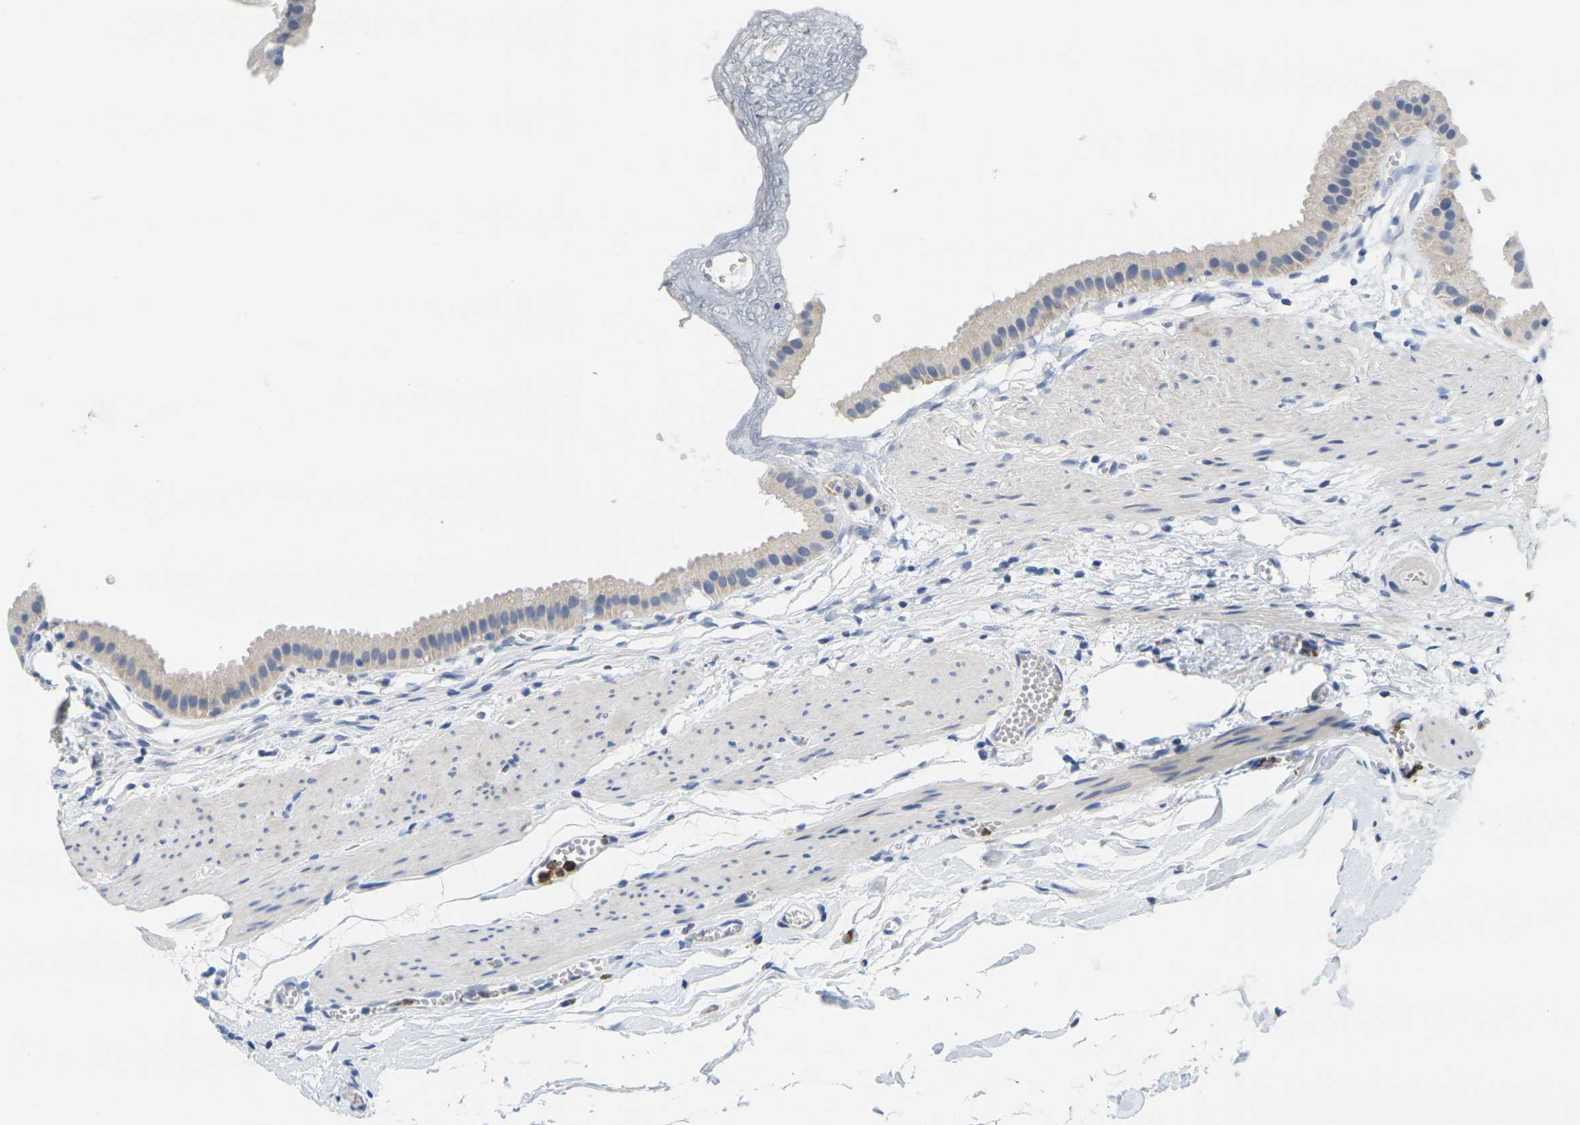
{"staining": {"intensity": "weak", "quantity": "25%-75%", "location": "cytoplasmic/membranous"}, "tissue": "gallbladder", "cell_type": "Glandular cells", "image_type": "normal", "snomed": [{"axis": "morphology", "description": "Normal tissue, NOS"}, {"axis": "topography", "description": "Gallbladder"}], "caption": "Approximately 25%-75% of glandular cells in normal human gallbladder demonstrate weak cytoplasmic/membranous protein positivity as visualized by brown immunohistochemical staining.", "gene": "KLK5", "patient": {"sex": "female", "age": 64}}